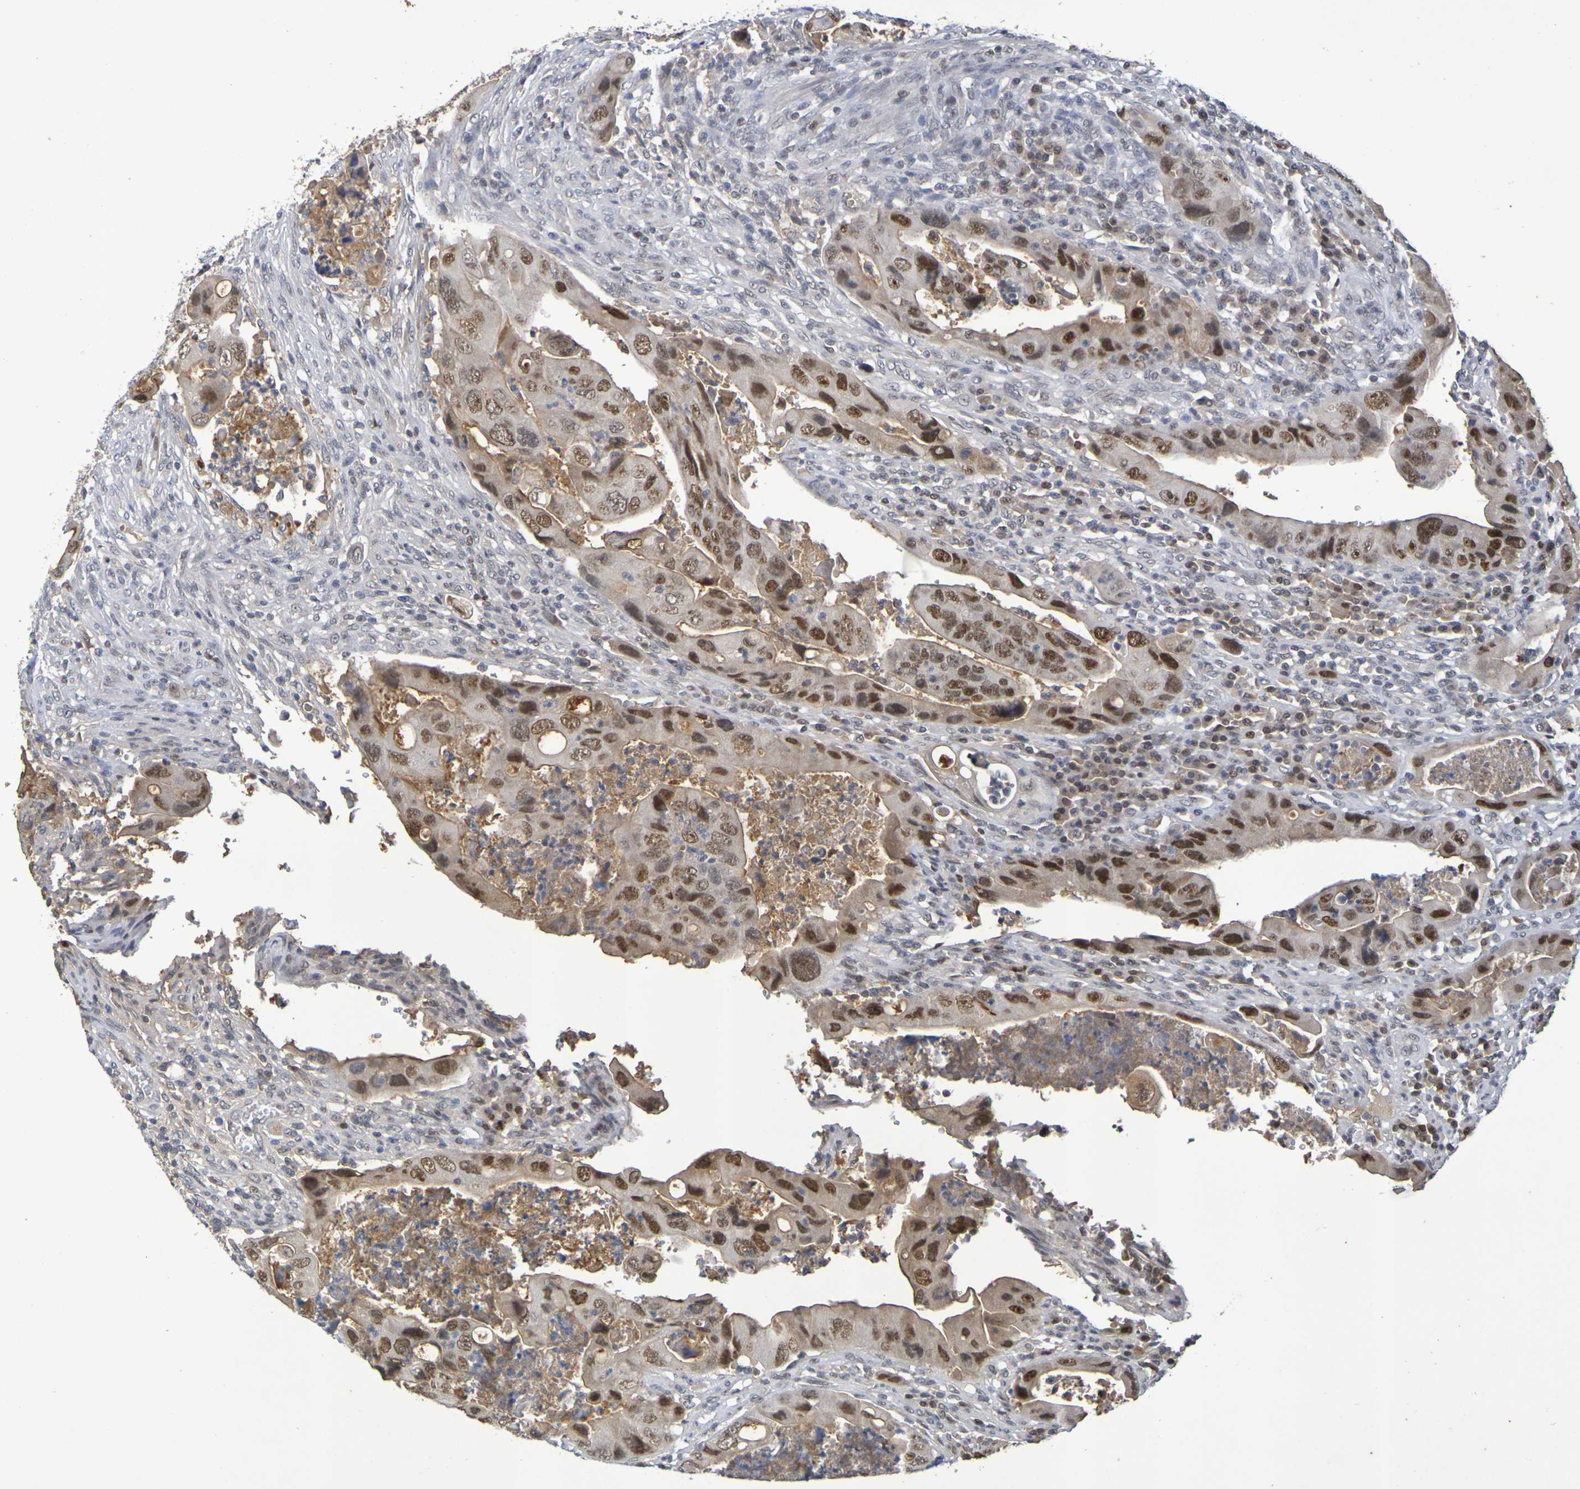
{"staining": {"intensity": "moderate", "quantity": ">75%", "location": "cytoplasmic/membranous,nuclear"}, "tissue": "colorectal cancer", "cell_type": "Tumor cells", "image_type": "cancer", "snomed": [{"axis": "morphology", "description": "Adenocarcinoma, NOS"}, {"axis": "topography", "description": "Rectum"}], "caption": "Brown immunohistochemical staining in colorectal cancer exhibits moderate cytoplasmic/membranous and nuclear staining in approximately >75% of tumor cells. (DAB IHC with brightfield microscopy, high magnification).", "gene": "TERF2", "patient": {"sex": "female", "age": 57}}